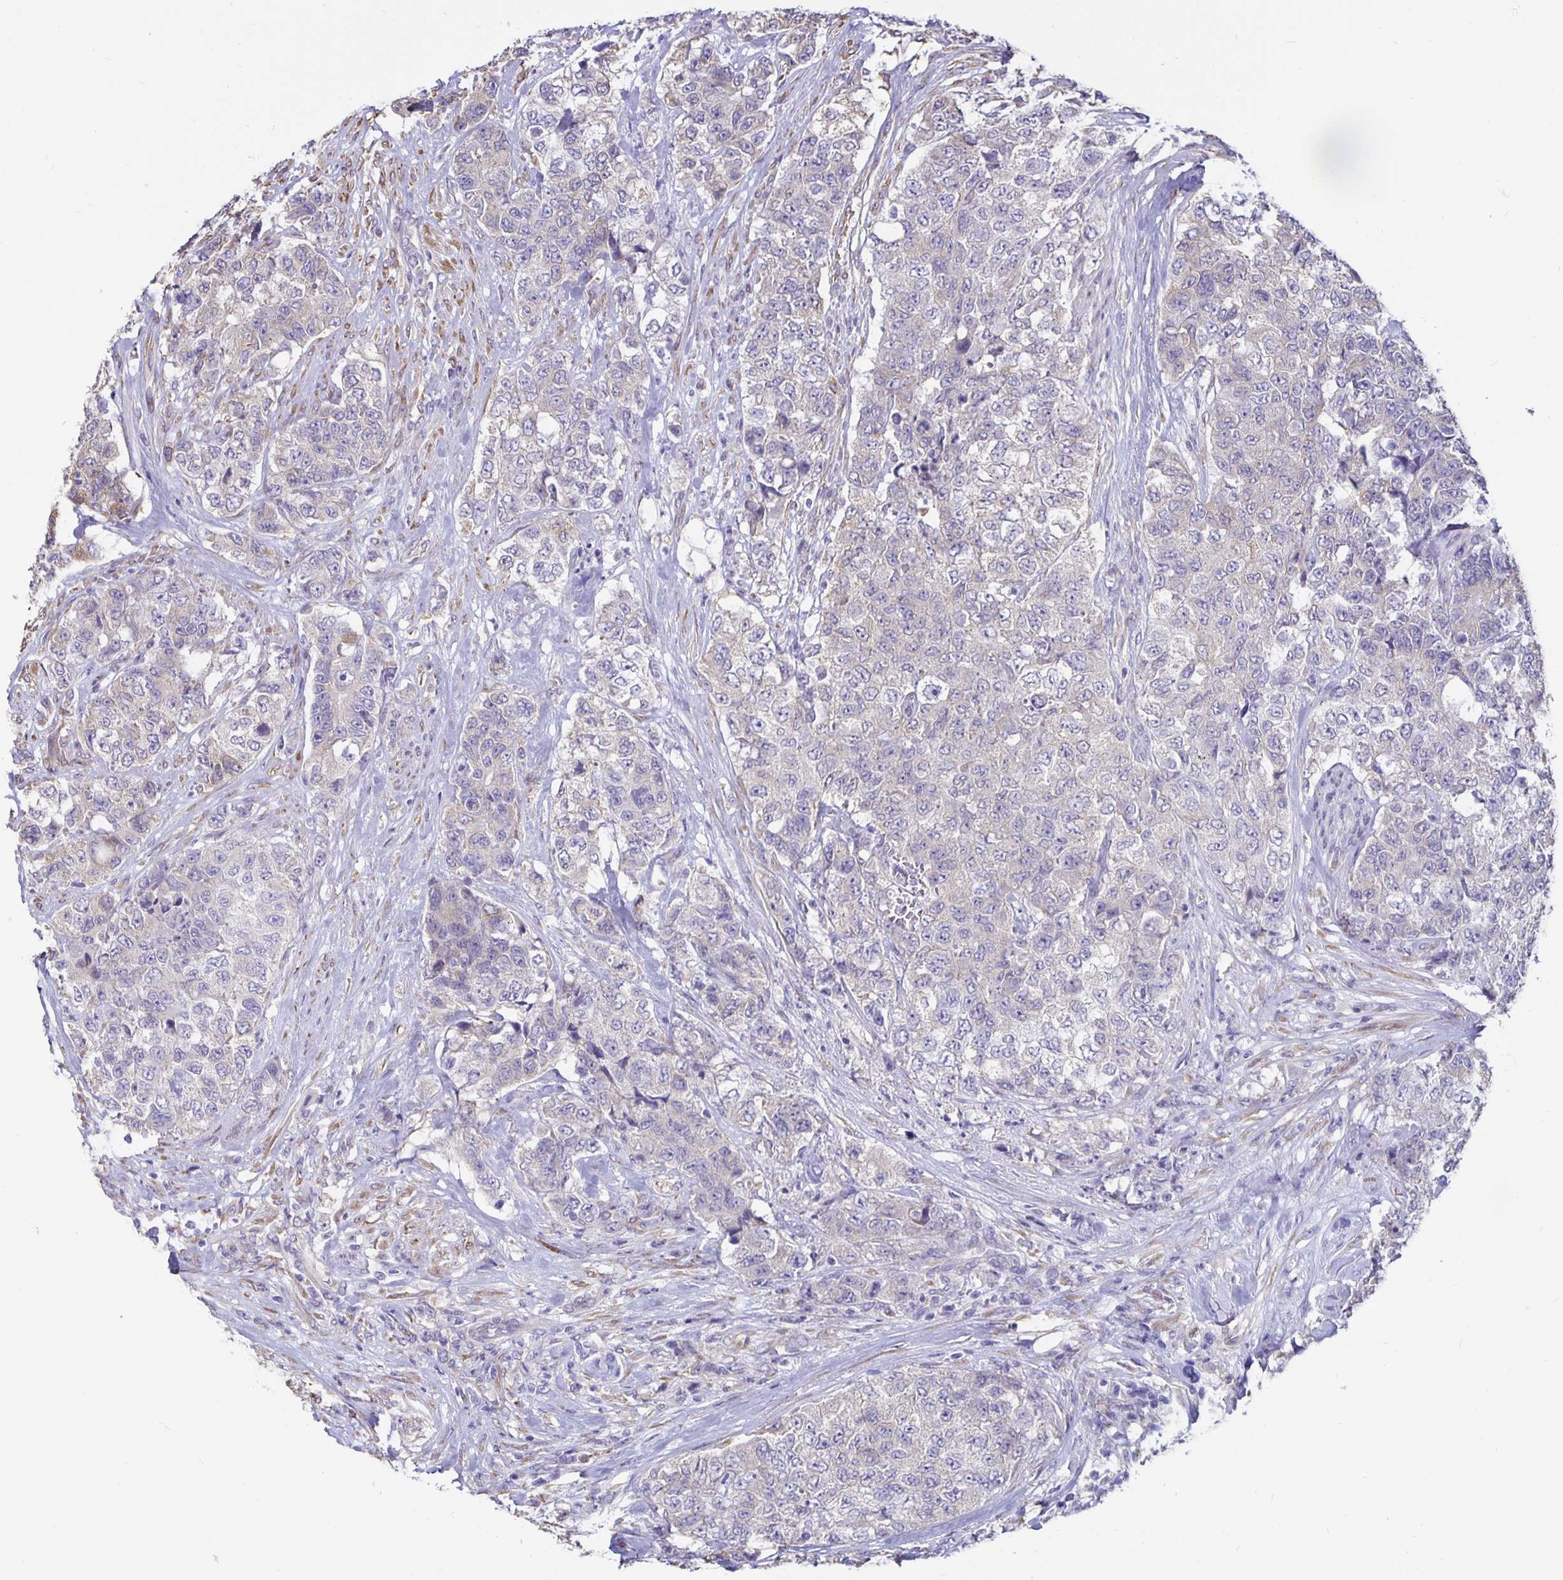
{"staining": {"intensity": "negative", "quantity": "none", "location": "none"}, "tissue": "urothelial cancer", "cell_type": "Tumor cells", "image_type": "cancer", "snomed": [{"axis": "morphology", "description": "Urothelial carcinoma, High grade"}, {"axis": "topography", "description": "Urinary bladder"}], "caption": "This is a micrograph of IHC staining of urothelial cancer, which shows no expression in tumor cells.", "gene": "DNAI2", "patient": {"sex": "female", "age": 78}}